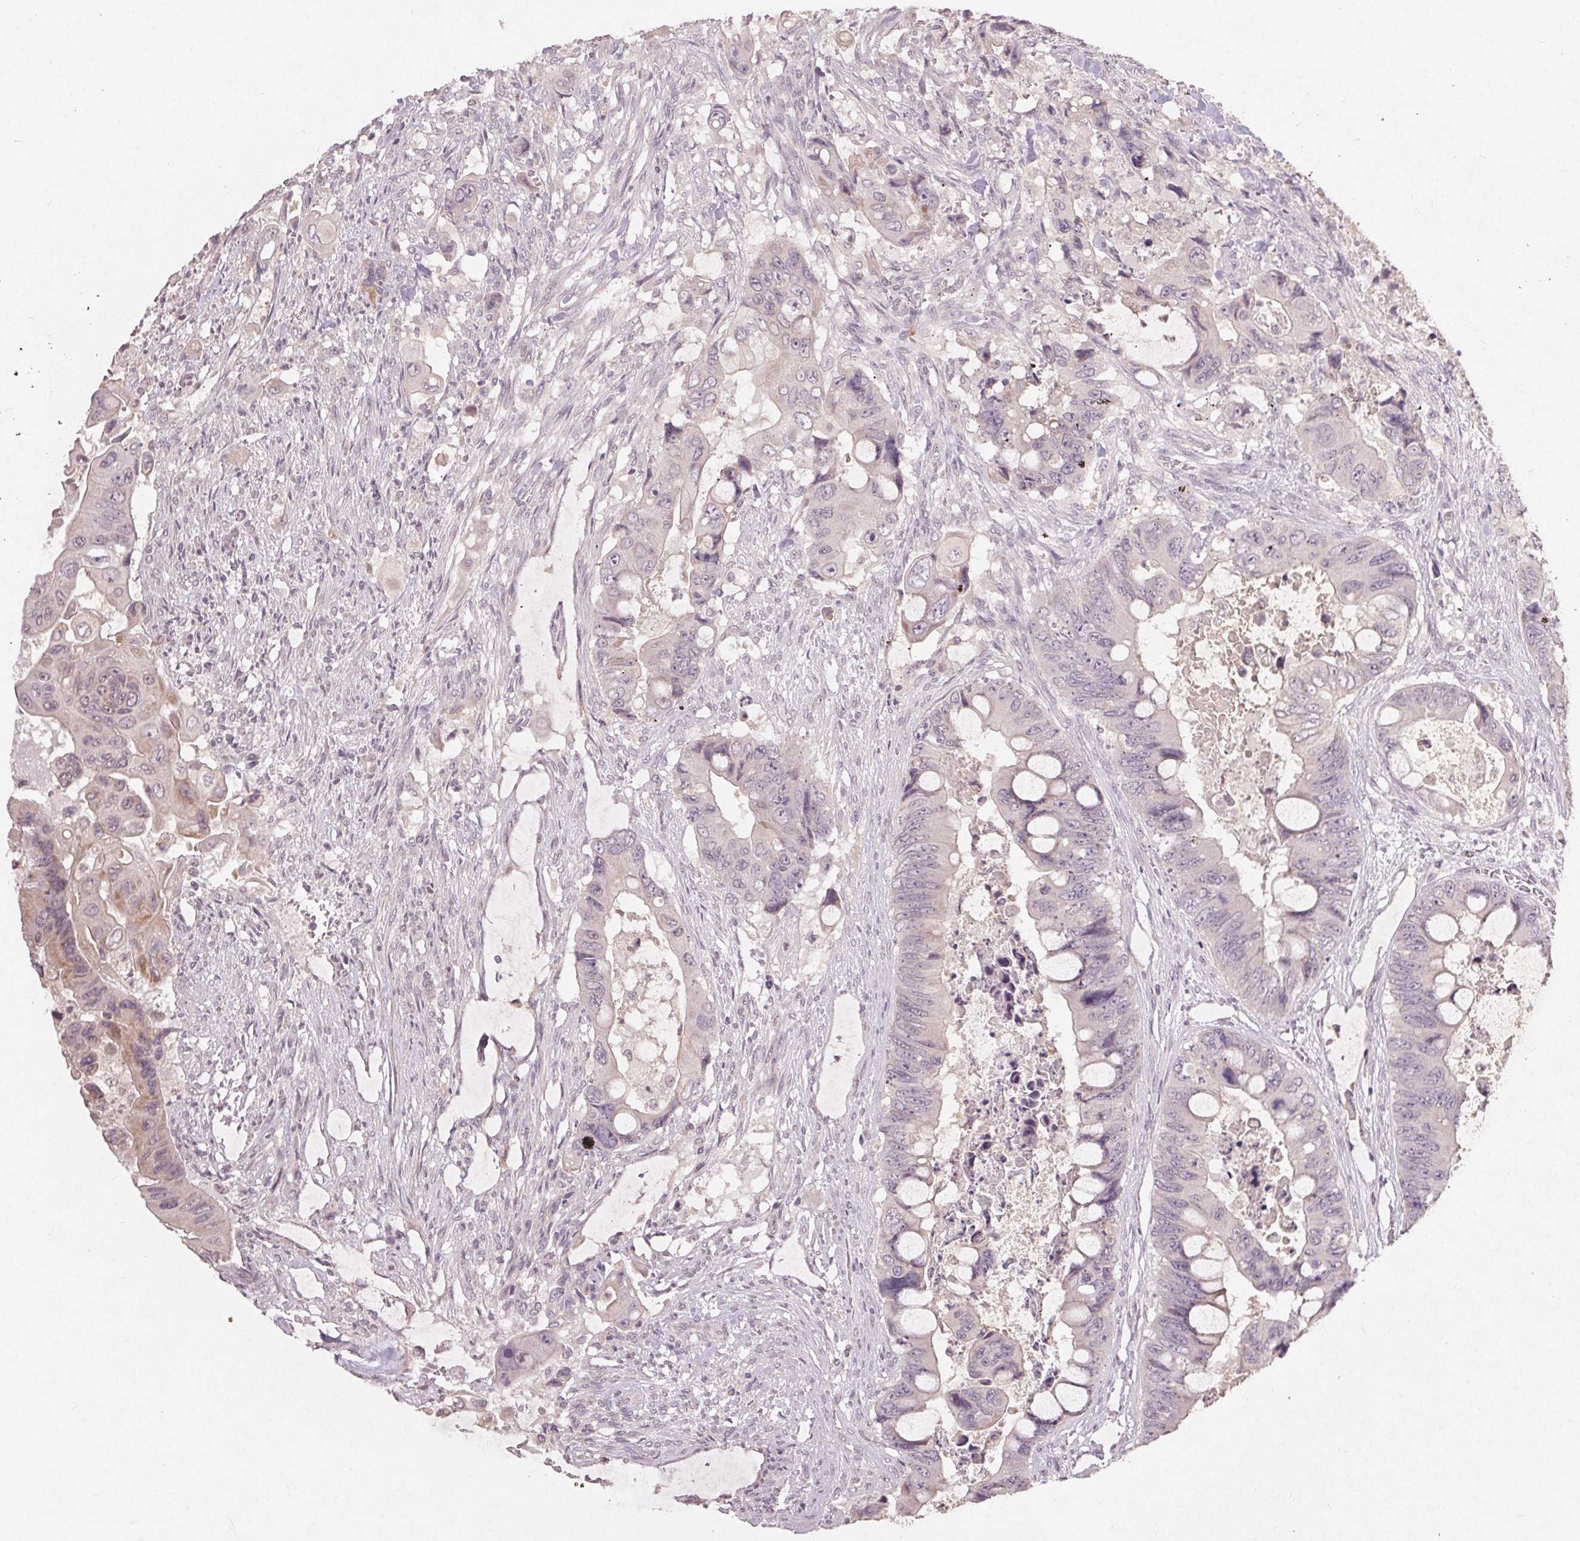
{"staining": {"intensity": "negative", "quantity": "none", "location": "none"}, "tissue": "colorectal cancer", "cell_type": "Tumor cells", "image_type": "cancer", "snomed": [{"axis": "morphology", "description": "Adenocarcinoma, NOS"}, {"axis": "topography", "description": "Rectum"}], "caption": "A micrograph of colorectal cancer stained for a protein demonstrates no brown staining in tumor cells.", "gene": "KLRC3", "patient": {"sex": "male", "age": 63}}